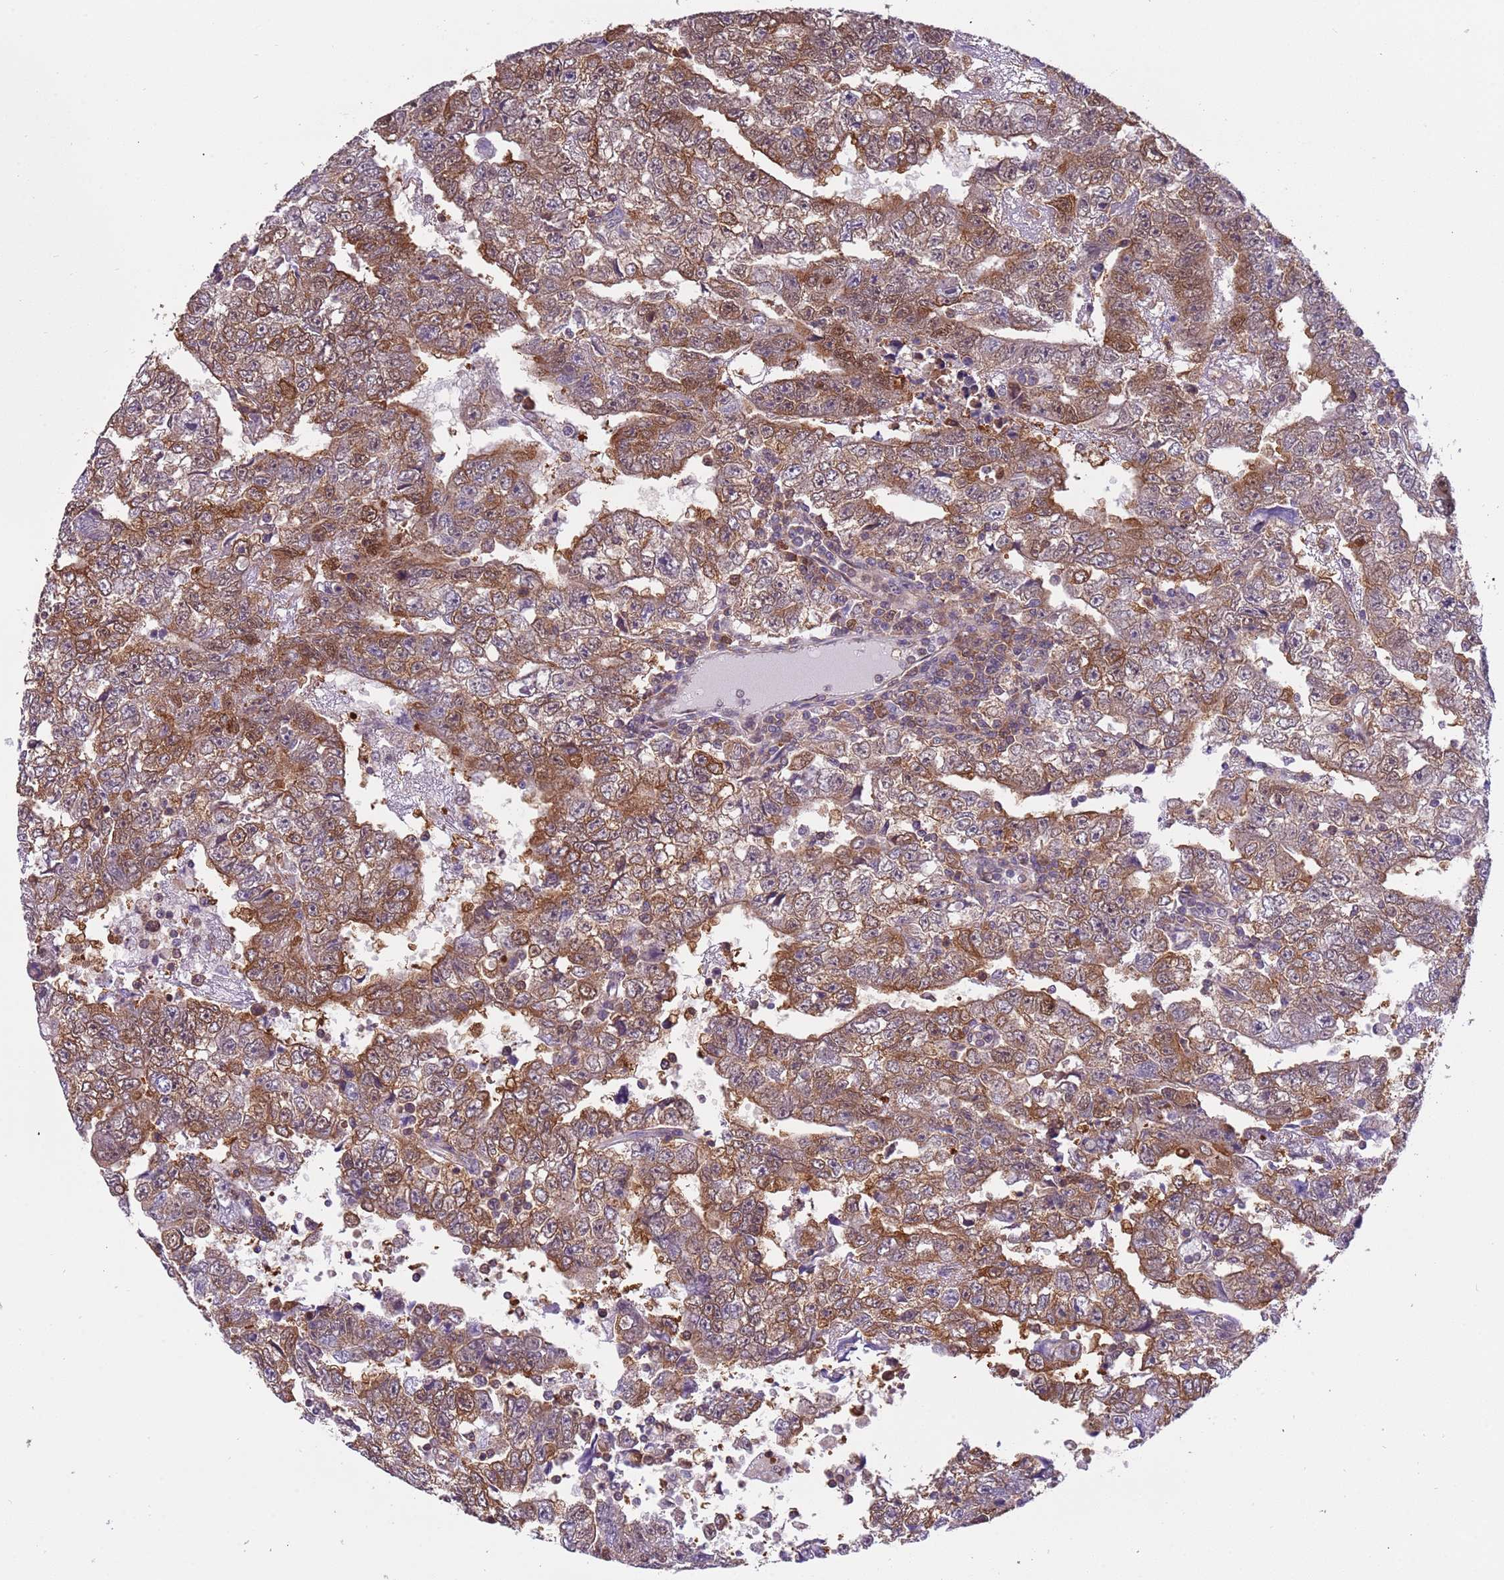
{"staining": {"intensity": "strong", "quantity": "25%-75%", "location": "cytoplasmic/membranous"}, "tissue": "testis cancer", "cell_type": "Tumor cells", "image_type": "cancer", "snomed": [{"axis": "morphology", "description": "Carcinoma, Embryonal, NOS"}, {"axis": "topography", "description": "Testis"}], "caption": "IHC (DAB (3,3'-diaminobenzidine)) staining of testis cancer displays strong cytoplasmic/membranous protein expression in approximately 25%-75% of tumor cells.", "gene": "STIP1", "patient": {"sex": "male", "age": 25}}